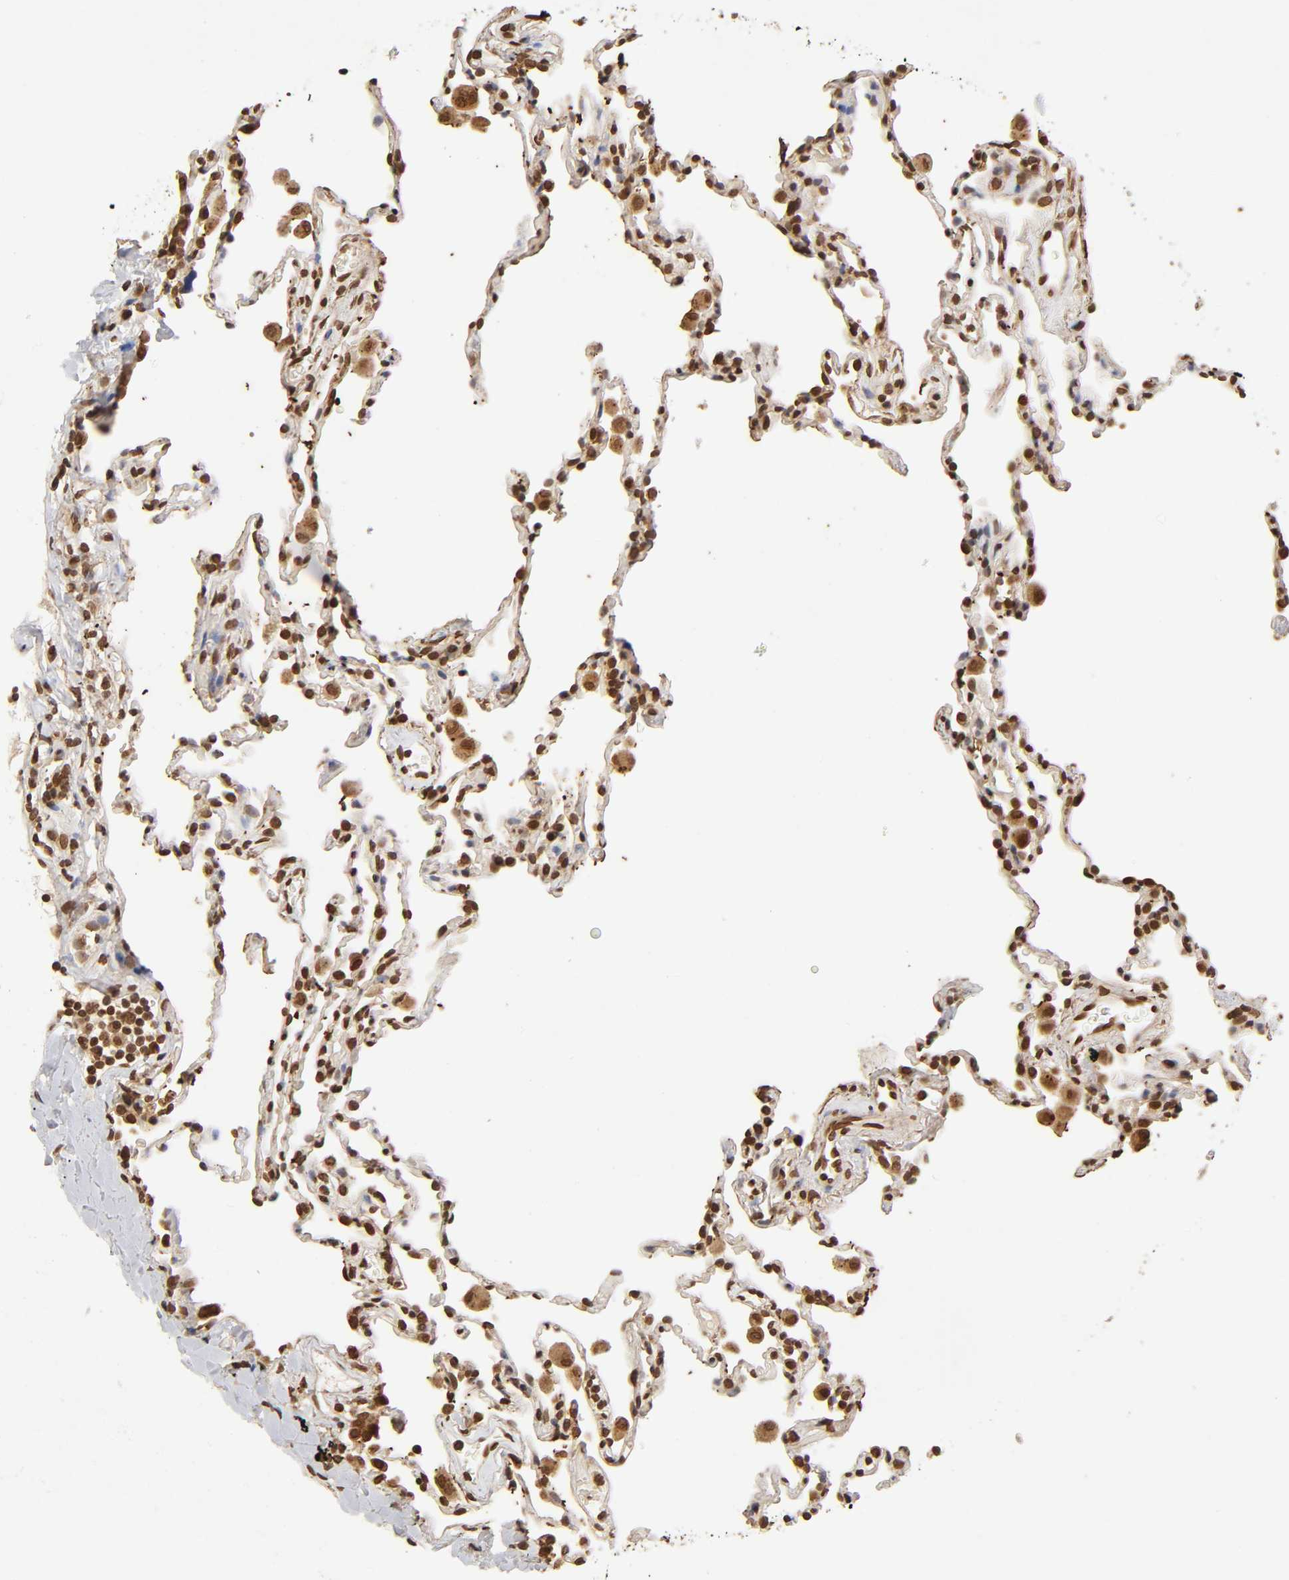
{"staining": {"intensity": "moderate", "quantity": ">75%", "location": "nuclear"}, "tissue": "lung", "cell_type": "Alveolar cells", "image_type": "normal", "snomed": [{"axis": "morphology", "description": "Normal tissue, NOS"}, {"axis": "morphology", "description": "Soft tissue tumor metastatic"}, {"axis": "topography", "description": "Lung"}], "caption": "Immunohistochemistry of normal human lung displays medium levels of moderate nuclear expression in approximately >75% of alveolar cells.", "gene": "MLLT6", "patient": {"sex": "male", "age": 59}}